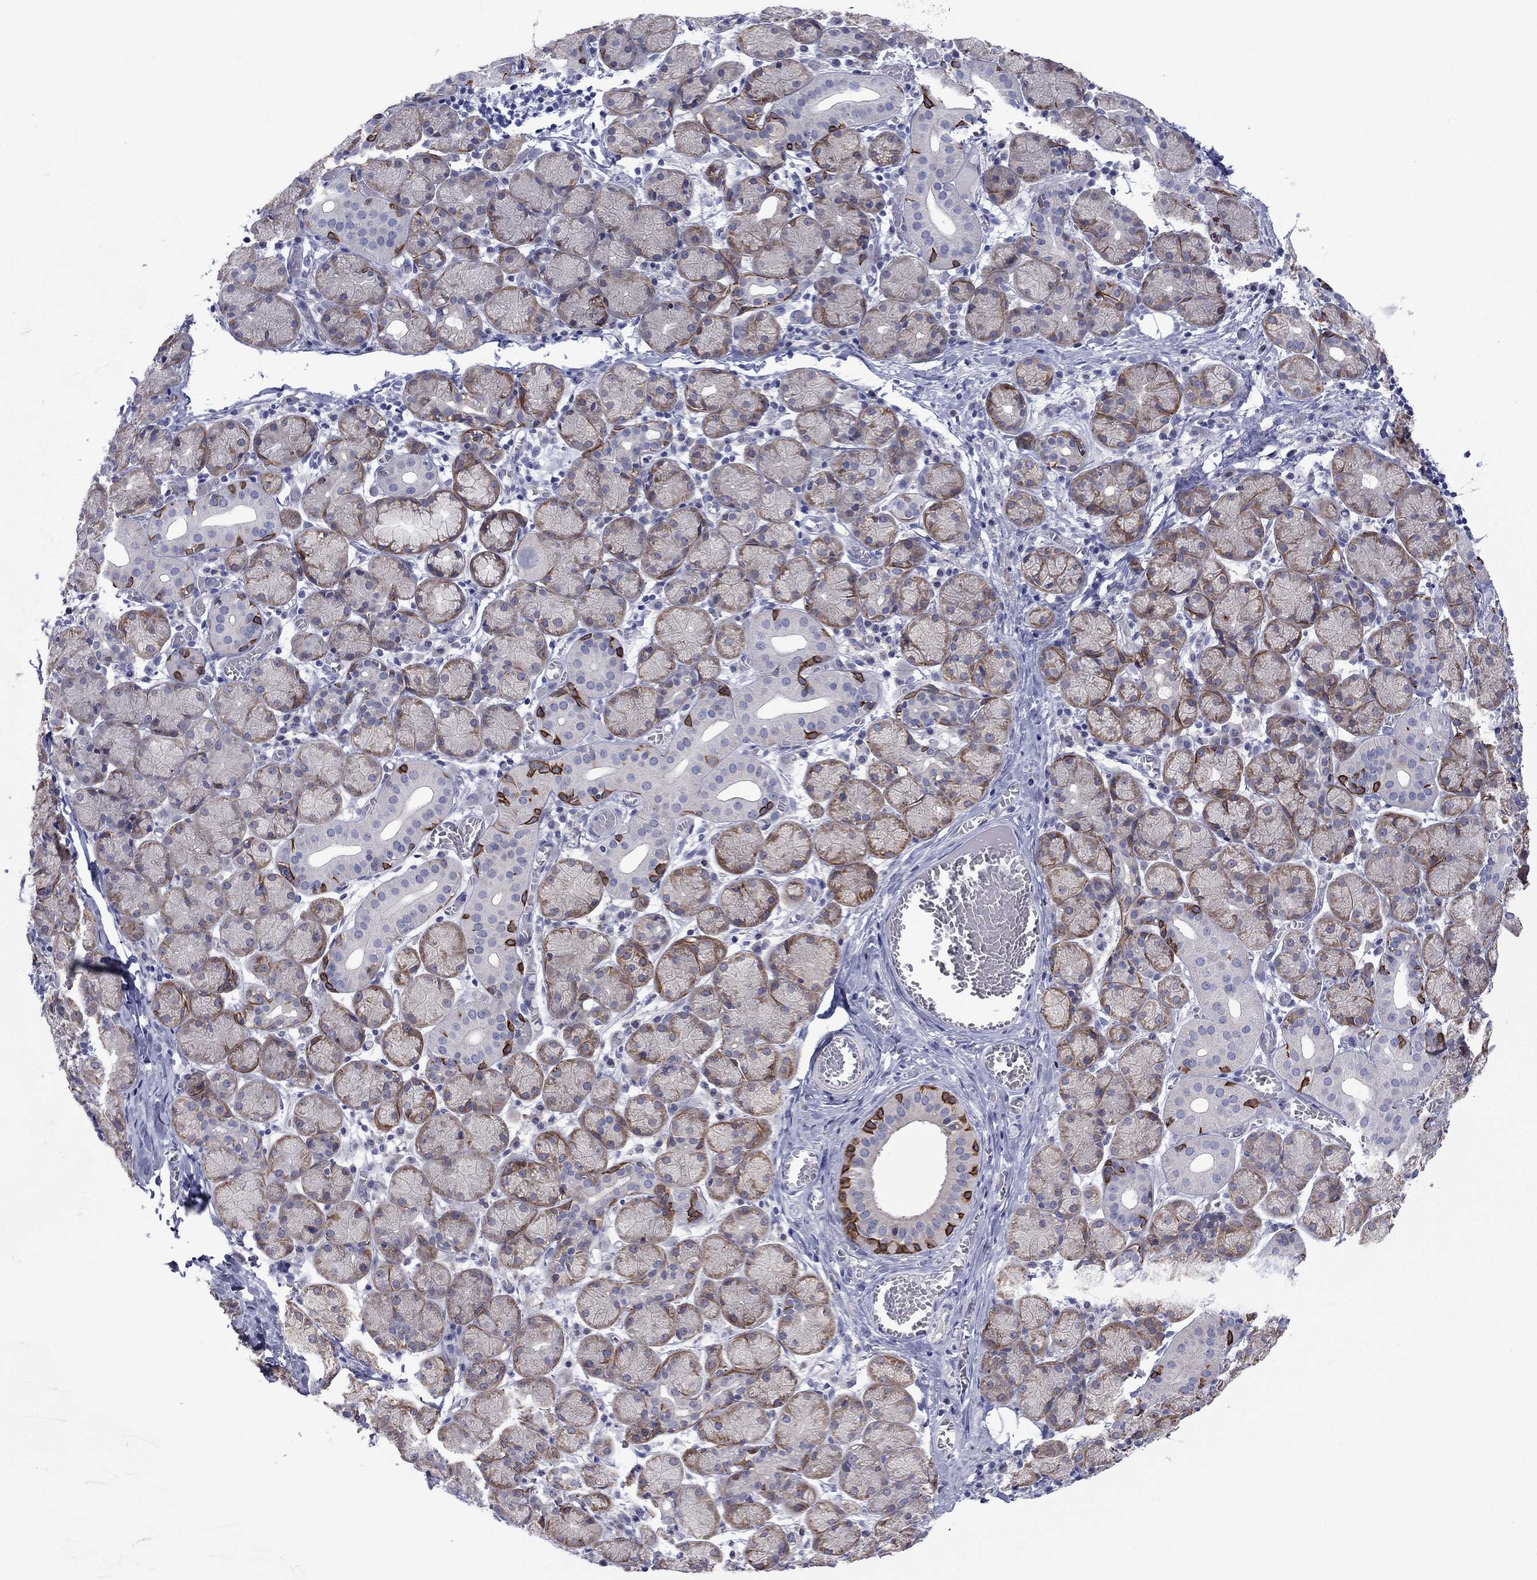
{"staining": {"intensity": "strong", "quantity": "25%-75%", "location": "cytoplasmic/membranous,nuclear"}, "tissue": "salivary gland", "cell_type": "Glandular cells", "image_type": "normal", "snomed": [{"axis": "morphology", "description": "Normal tissue, NOS"}, {"axis": "topography", "description": "Salivary gland"}, {"axis": "topography", "description": "Peripheral nerve tissue"}], "caption": "DAB immunohistochemical staining of benign salivary gland demonstrates strong cytoplasmic/membranous,nuclear protein staining in about 25%-75% of glandular cells.", "gene": "TMPRSS11A", "patient": {"sex": "female", "age": 24}}